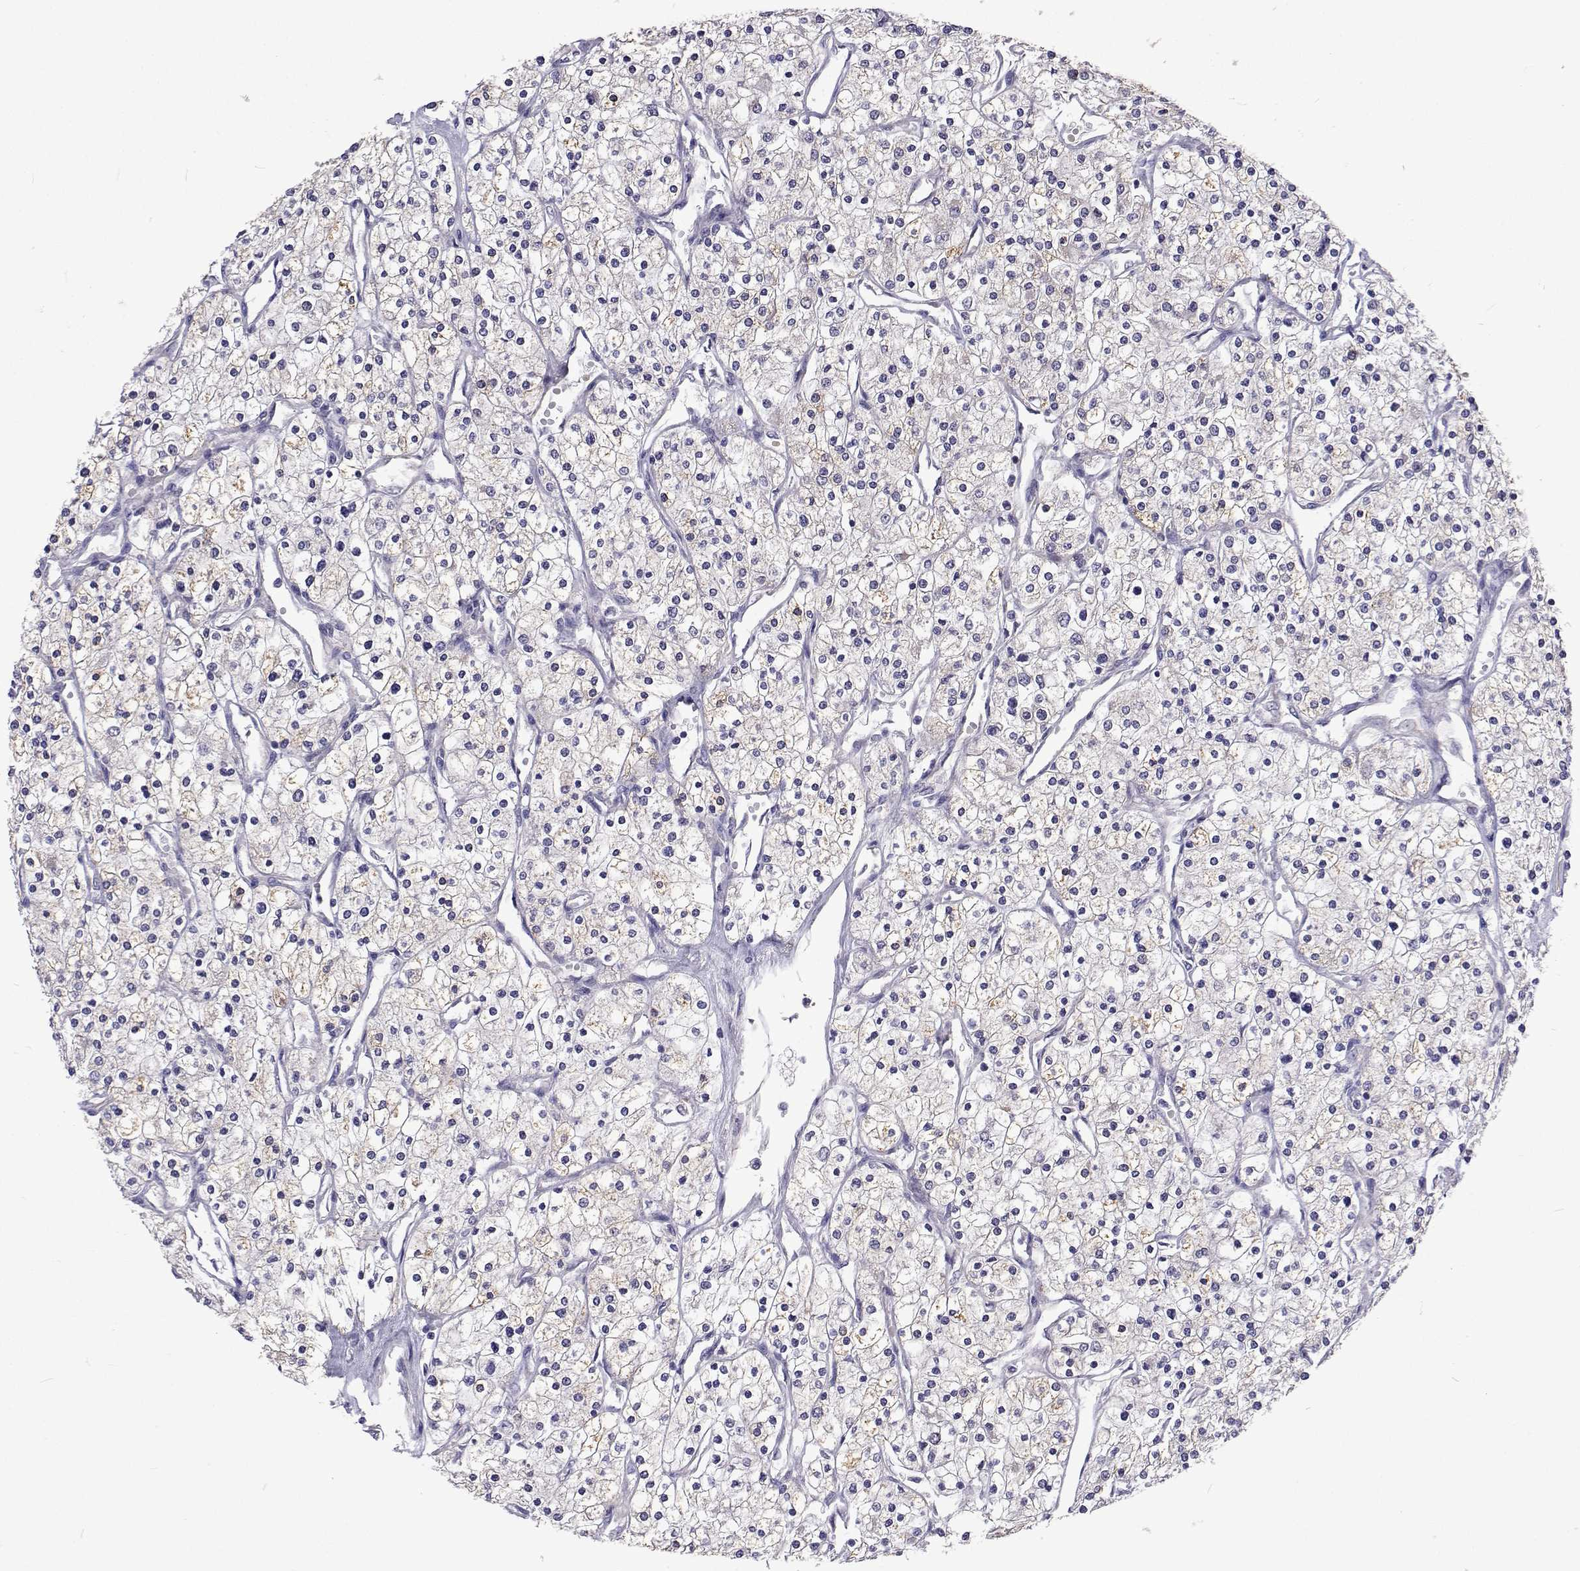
{"staining": {"intensity": "weak", "quantity": "<25%", "location": "cytoplasmic/membranous"}, "tissue": "renal cancer", "cell_type": "Tumor cells", "image_type": "cancer", "snomed": [{"axis": "morphology", "description": "Adenocarcinoma, NOS"}, {"axis": "topography", "description": "Kidney"}], "caption": "An image of human adenocarcinoma (renal) is negative for staining in tumor cells.", "gene": "DHTKD1", "patient": {"sex": "male", "age": 80}}